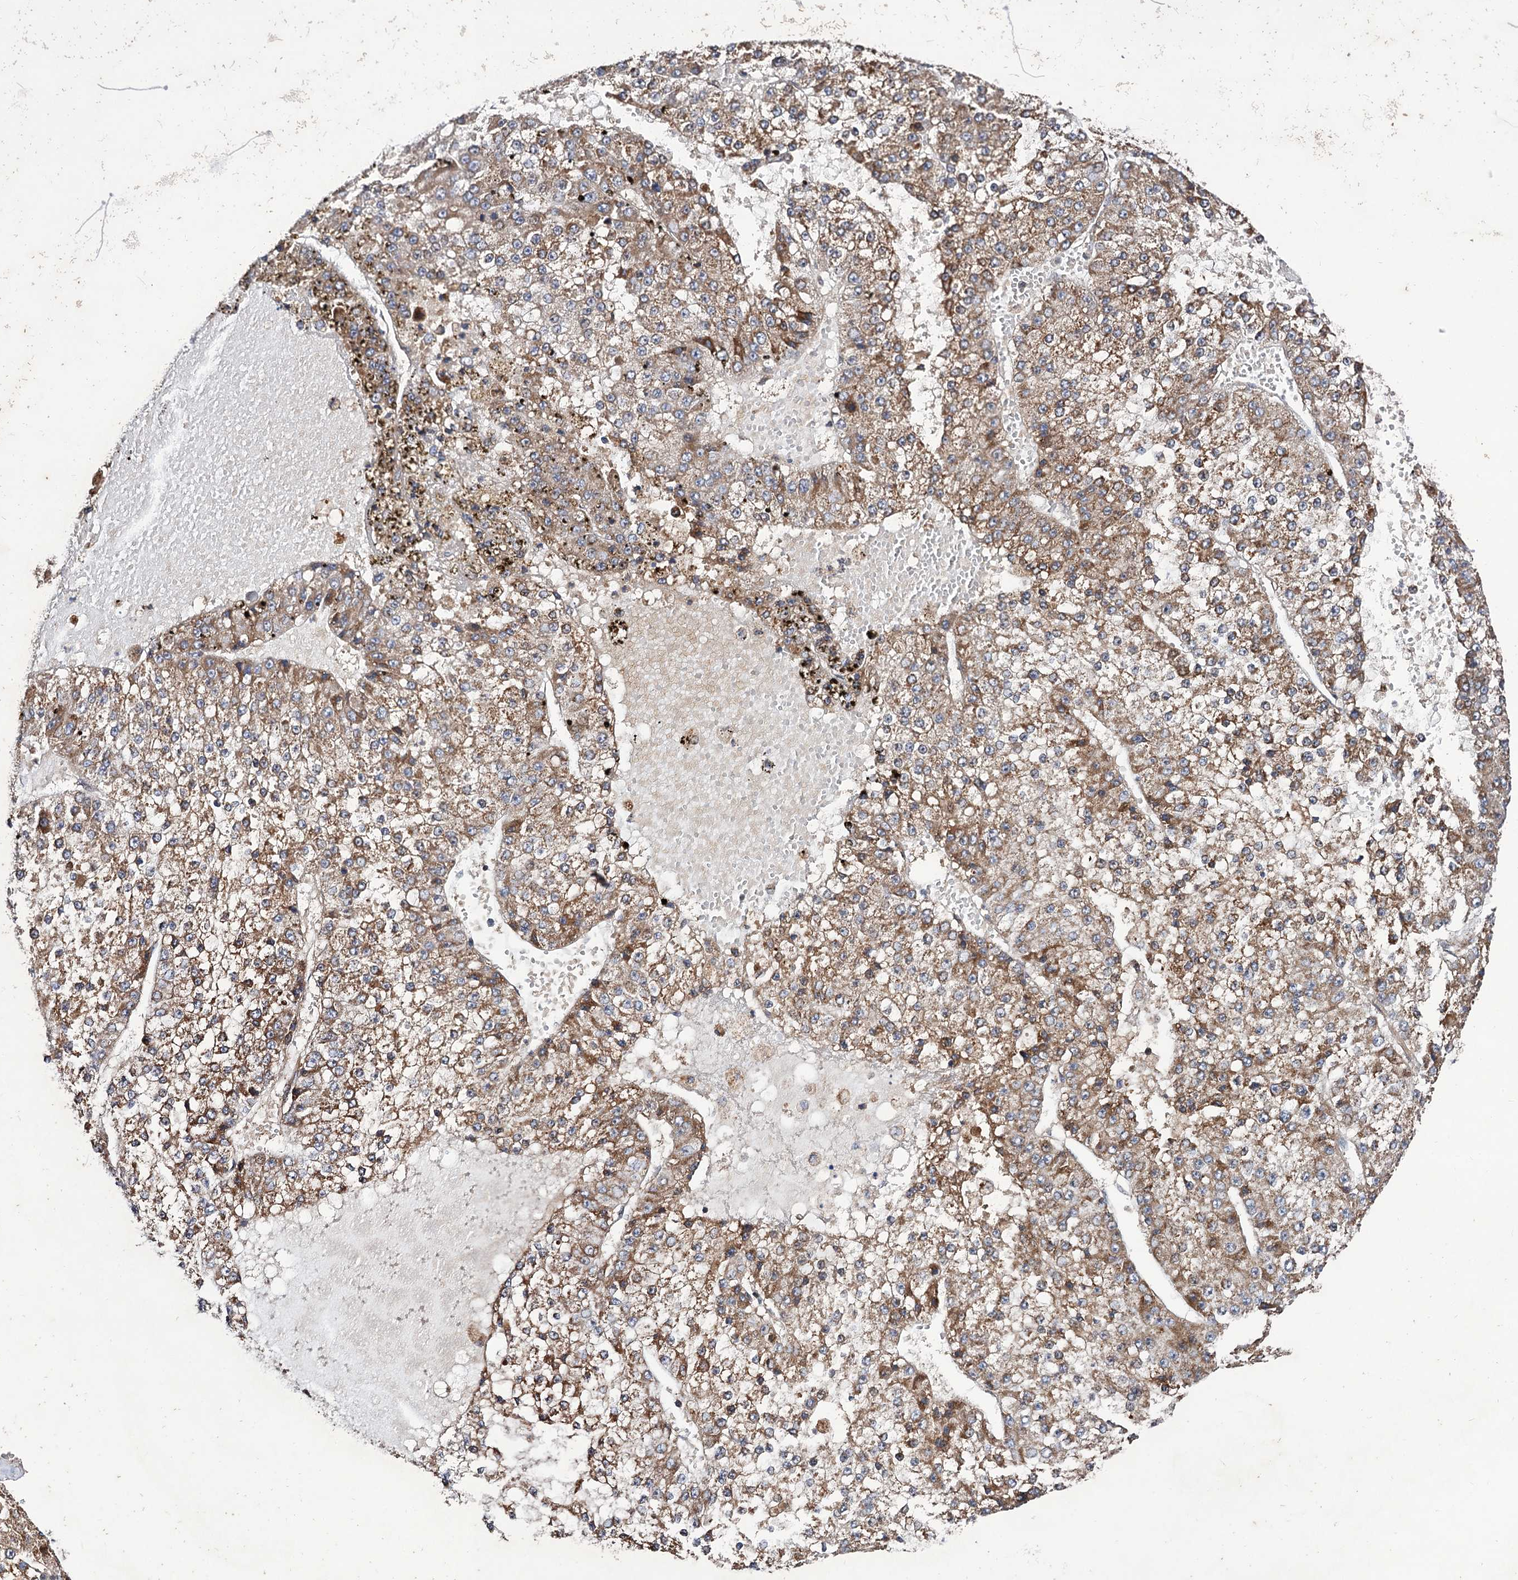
{"staining": {"intensity": "moderate", "quantity": ">75%", "location": "cytoplasmic/membranous"}, "tissue": "liver cancer", "cell_type": "Tumor cells", "image_type": "cancer", "snomed": [{"axis": "morphology", "description": "Carcinoma, Hepatocellular, NOS"}, {"axis": "topography", "description": "Liver"}], "caption": "A brown stain shows moderate cytoplasmic/membranous positivity of a protein in hepatocellular carcinoma (liver) tumor cells.", "gene": "FBXW8", "patient": {"sex": "female", "age": 73}}